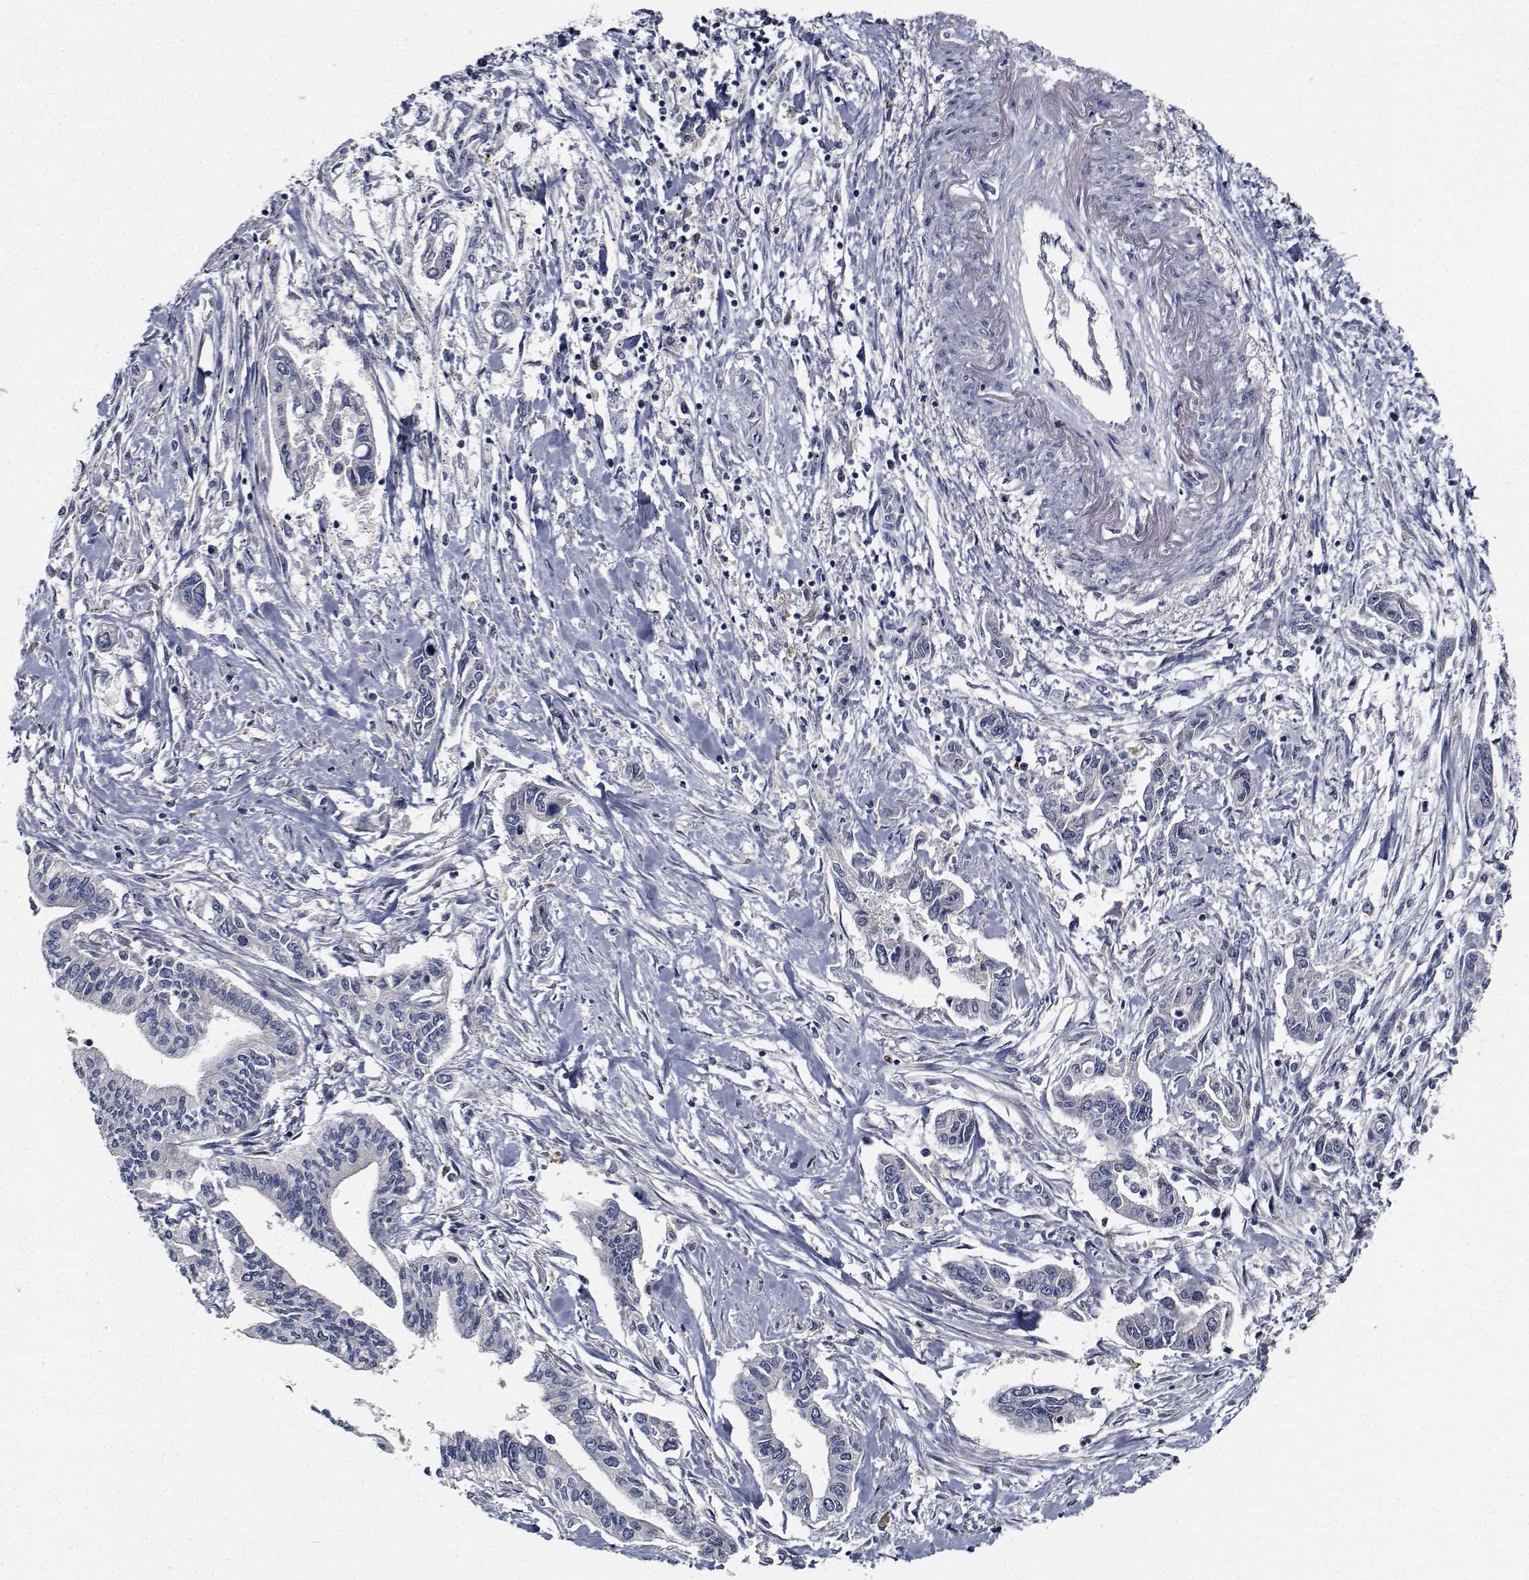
{"staining": {"intensity": "negative", "quantity": "none", "location": "none"}, "tissue": "pancreatic cancer", "cell_type": "Tumor cells", "image_type": "cancer", "snomed": [{"axis": "morphology", "description": "Adenocarcinoma, NOS"}, {"axis": "topography", "description": "Pancreas"}], "caption": "Pancreatic cancer (adenocarcinoma) was stained to show a protein in brown. There is no significant staining in tumor cells.", "gene": "NVL", "patient": {"sex": "male", "age": 60}}